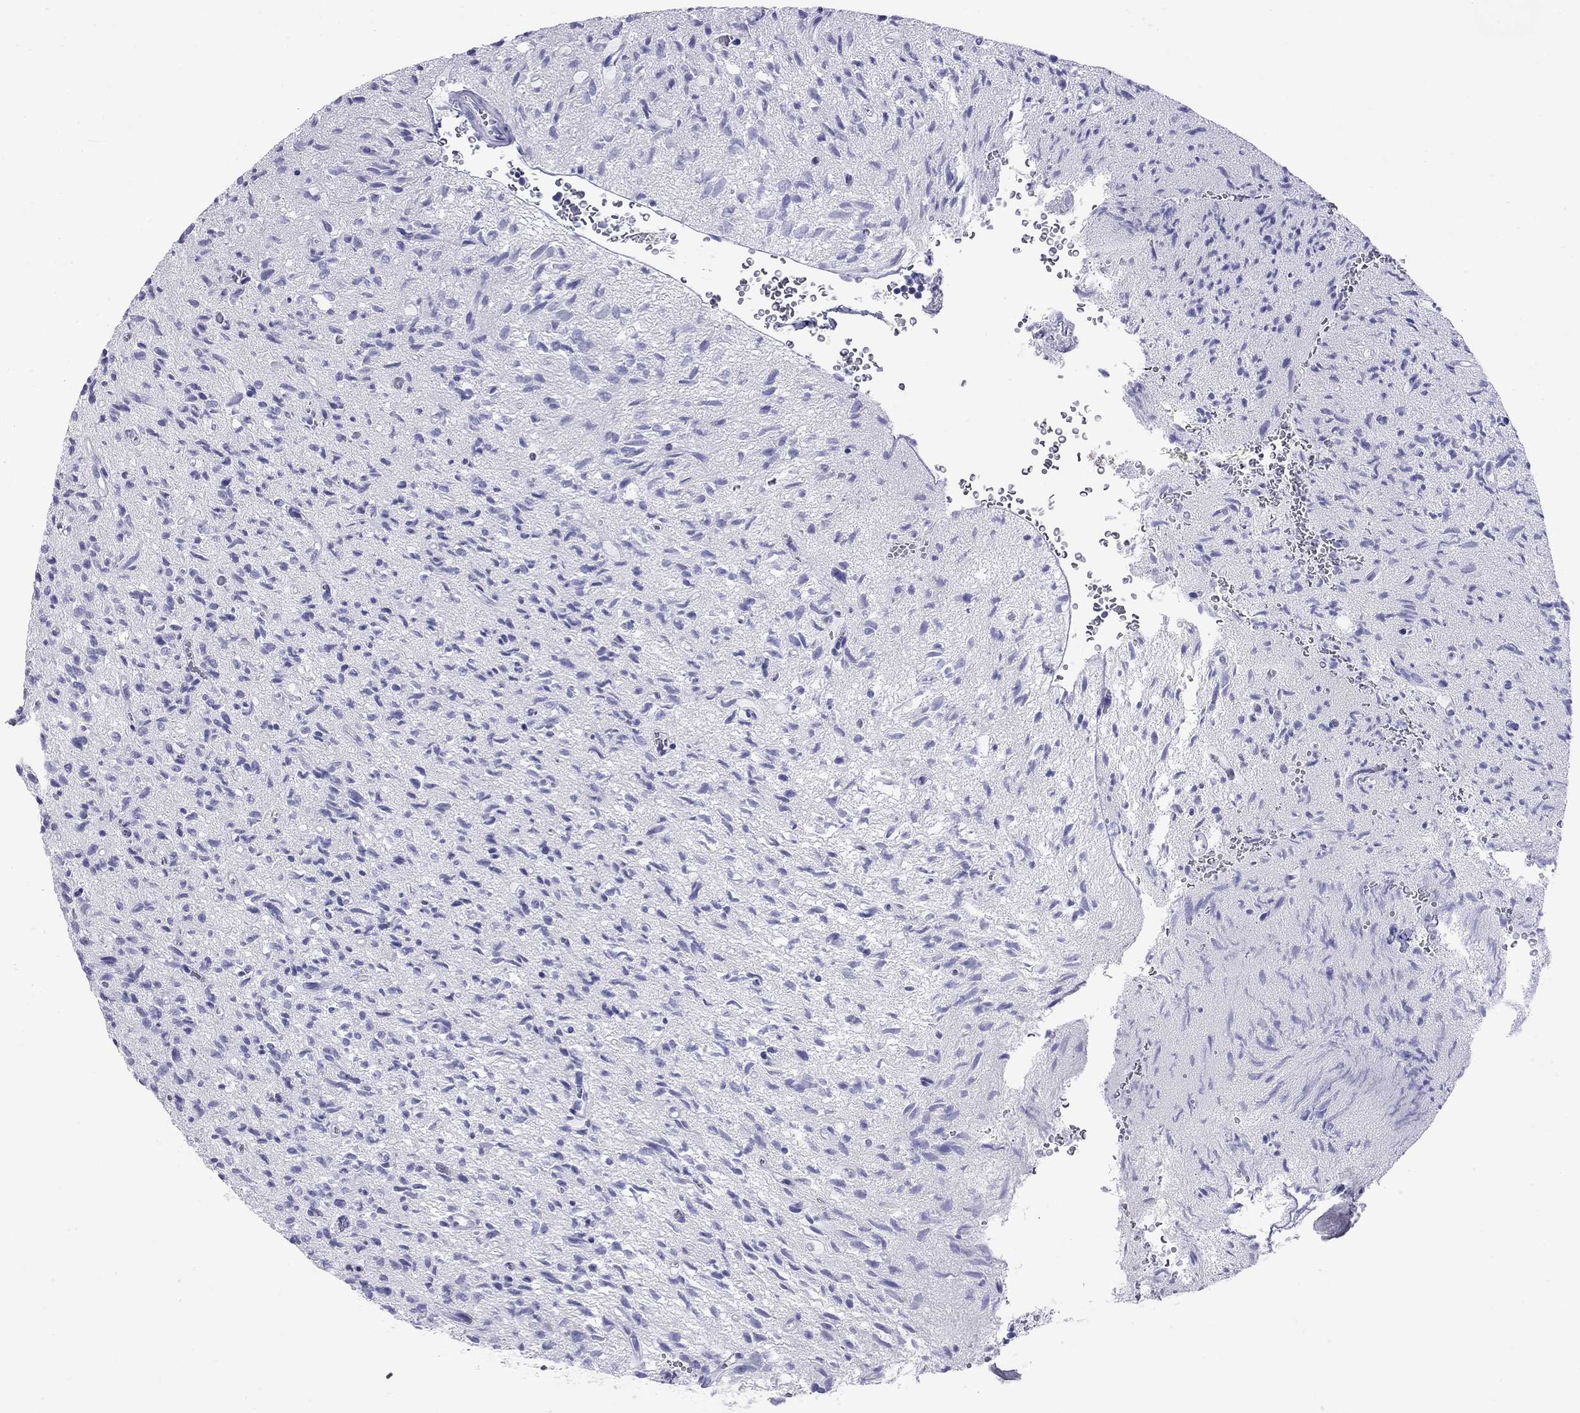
{"staining": {"intensity": "negative", "quantity": "none", "location": "none"}, "tissue": "glioma", "cell_type": "Tumor cells", "image_type": "cancer", "snomed": [{"axis": "morphology", "description": "Glioma, malignant, High grade"}, {"axis": "topography", "description": "Brain"}], "caption": "High magnification brightfield microscopy of malignant glioma (high-grade) stained with DAB (brown) and counterstained with hematoxylin (blue): tumor cells show no significant expression.", "gene": "HLA-DQB2", "patient": {"sex": "male", "age": 64}}